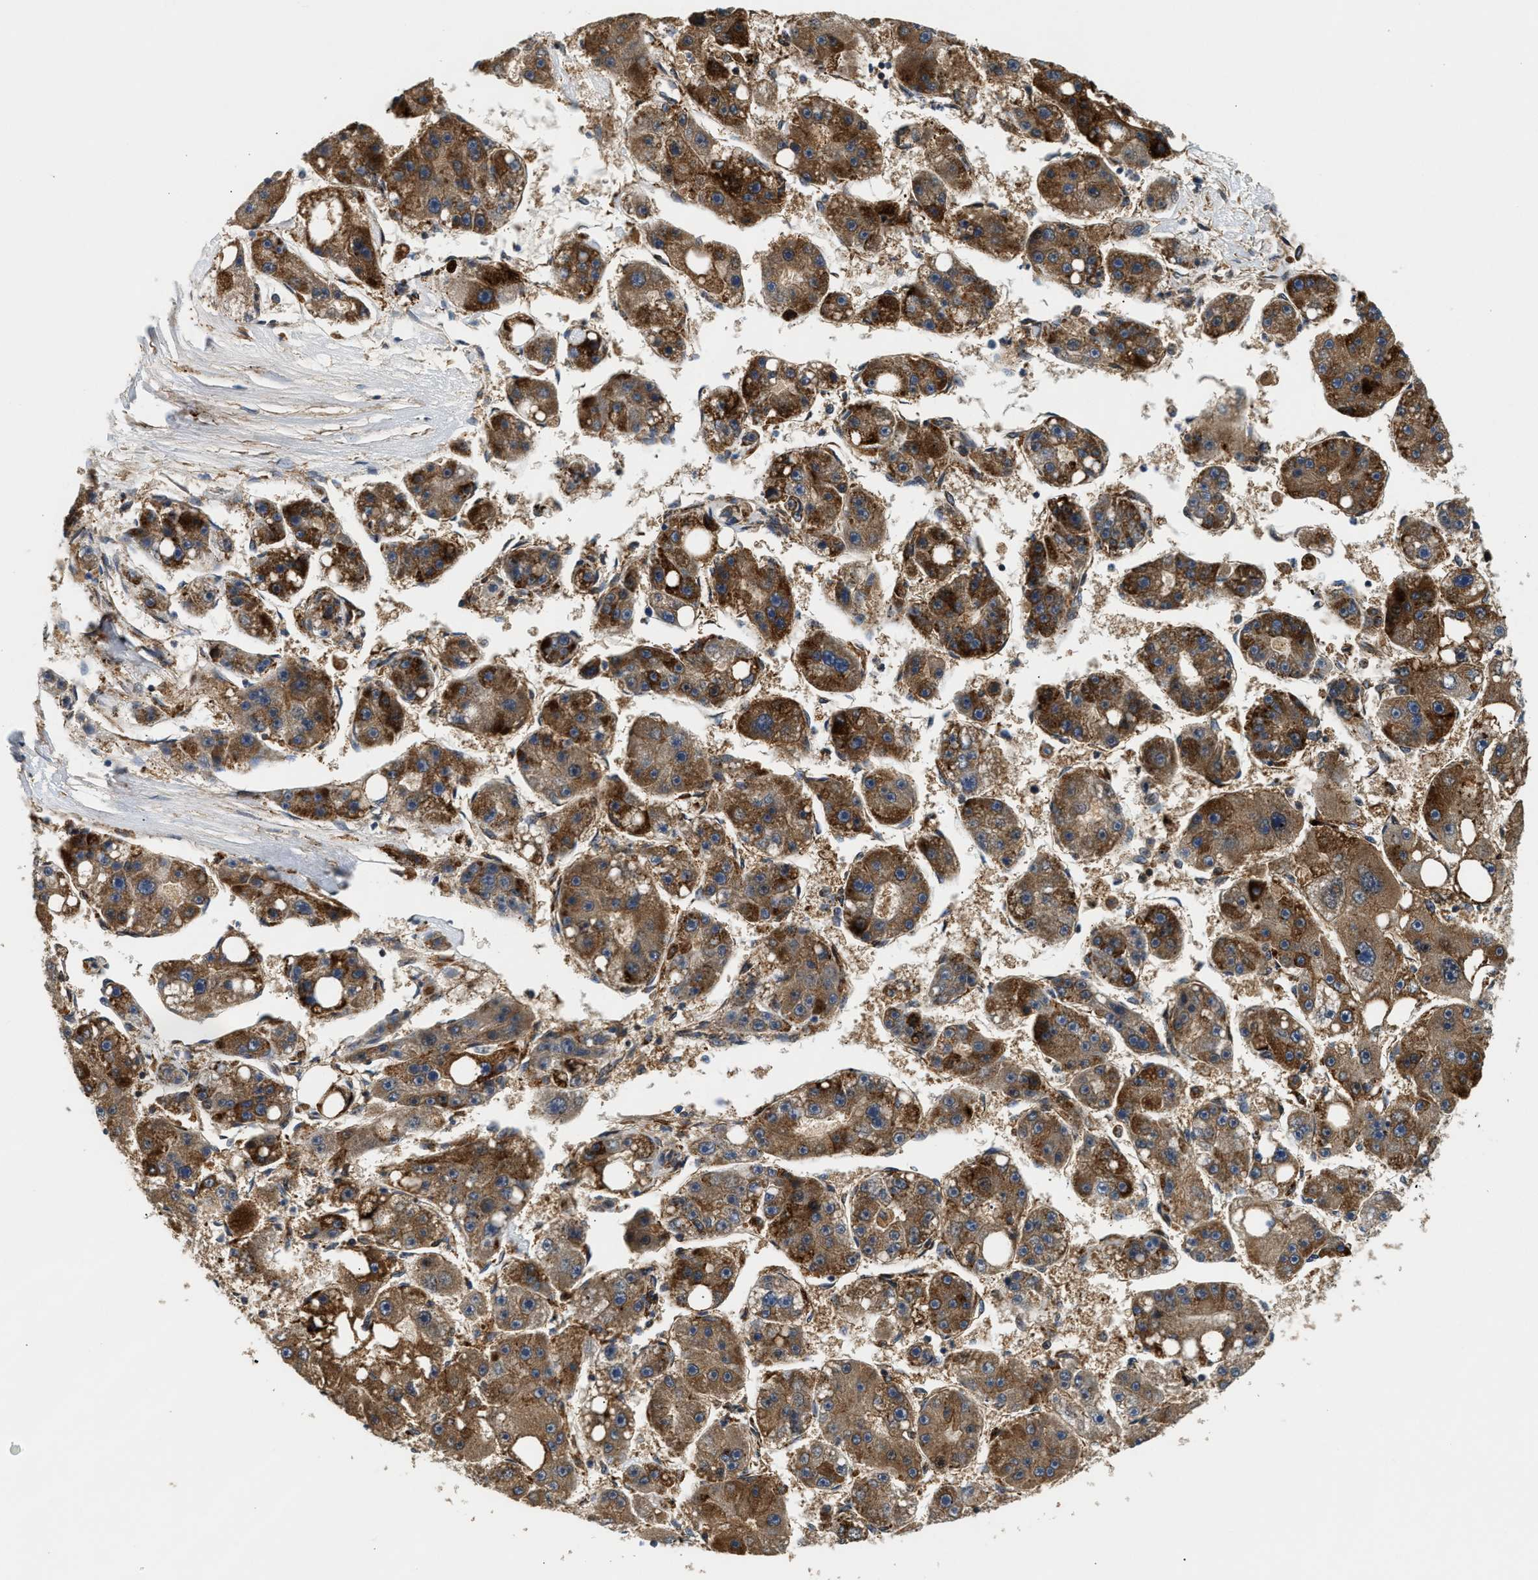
{"staining": {"intensity": "strong", "quantity": ">75%", "location": "cytoplasmic/membranous"}, "tissue": "liver cancer", "cell_type": "Tumor cells", "image_type": "cancer", "snomed": [{"axis": "morphology", "description": "Carcinoma, Hepatocellular, NOS"}, {"axis": "topography", "description": "Liver"}], "caption": "Liver cancer (hepatocellular carcinoma) stained for a protein (brown) displays strong cytoplasmic/membranous positive positivity in about >75% of tumor cells.", "gene": "AMZ1", "patient": {"sex": "female", "age": 61}}